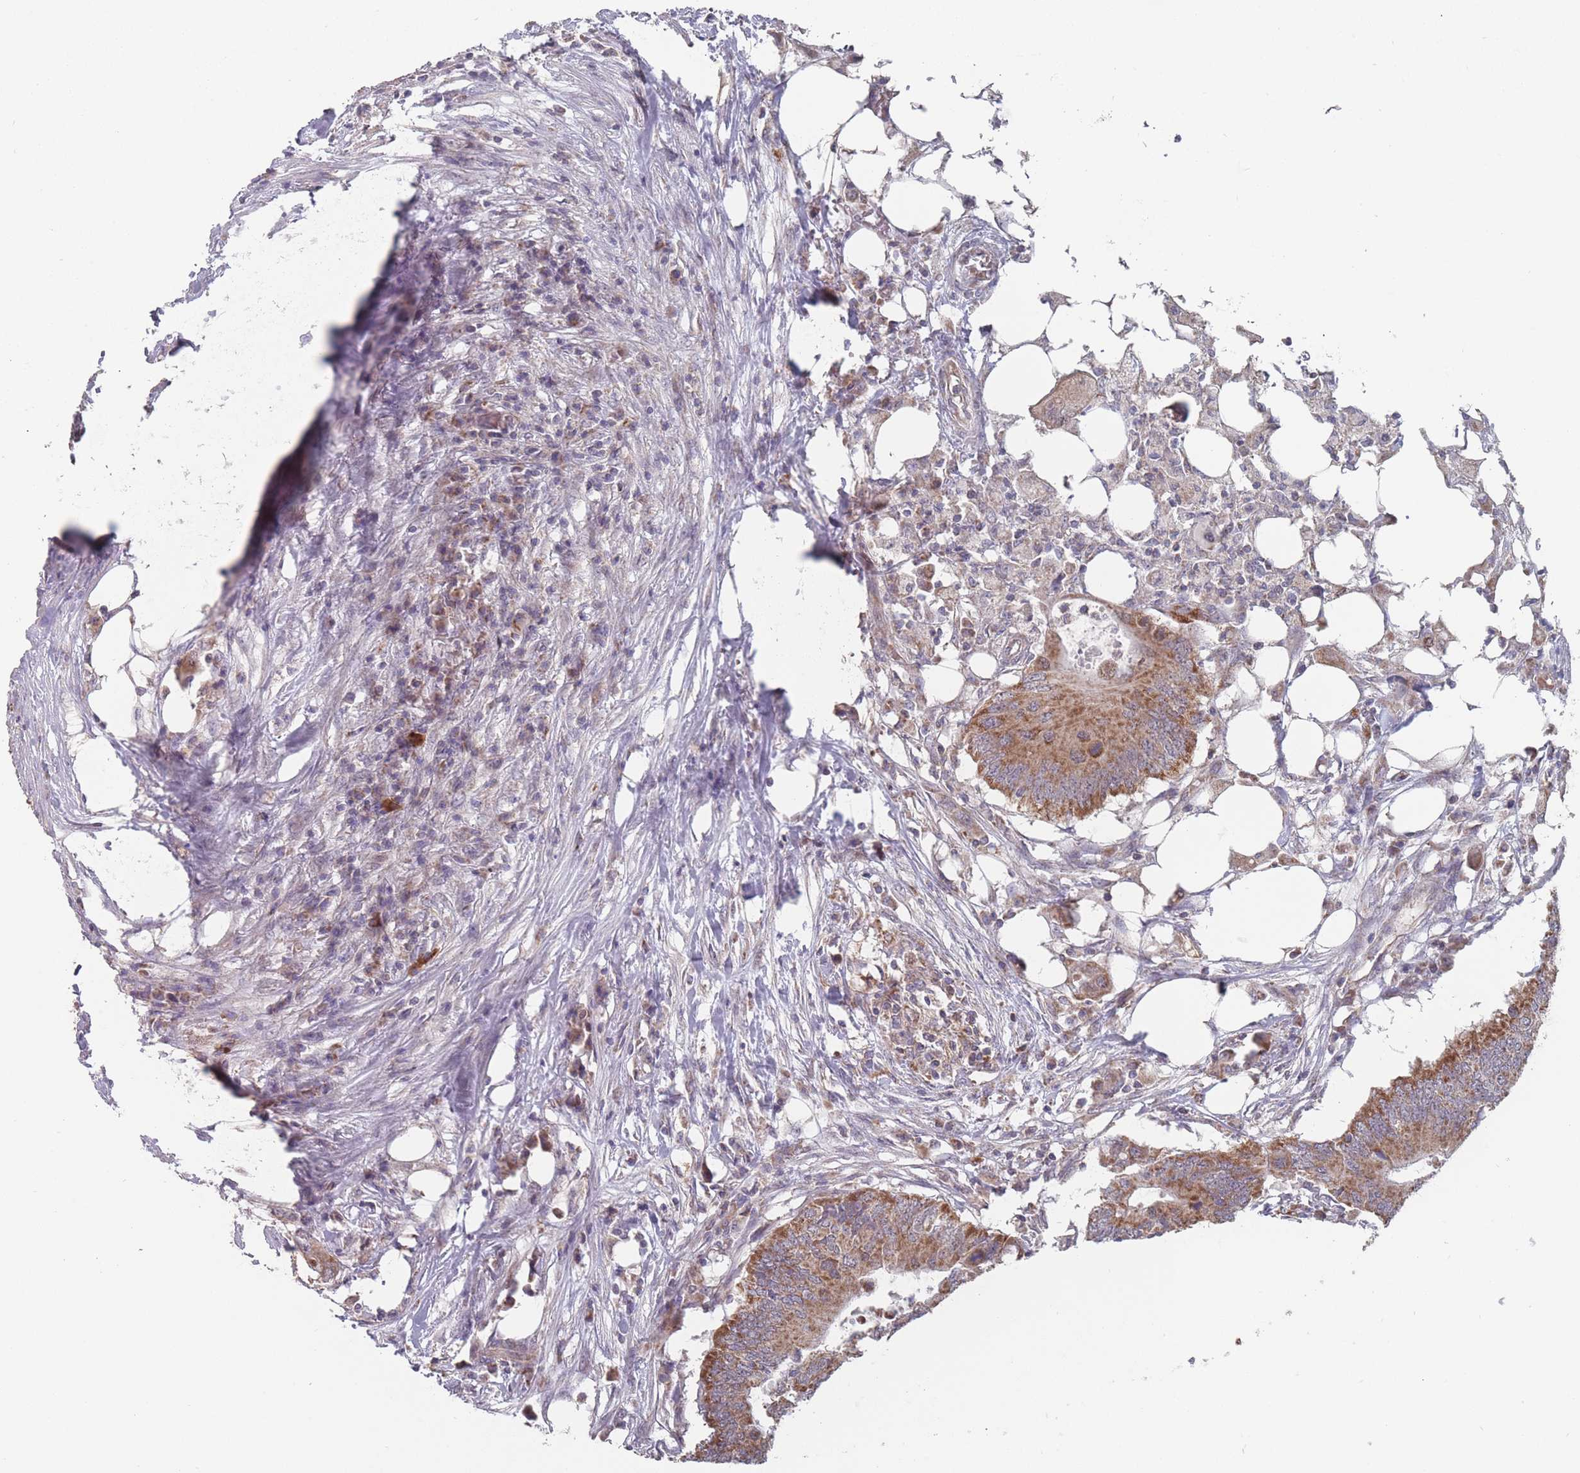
{"staining": {"intensity": "moderate", "quantity": ">75%", "location": "cytoplasmic/membranous"}, "tissue": "colorectal cancer", "cell_type": "Tumor cells", "image_type": "cancer", "snomed": [{"axis": "morphology", "description": "Adenocarcinoma, NOS"}, {"axis": "topography", "description": "Colon"}], "caption": "Protein expression analysis of colorectal cancer (adenocarcinoma) exhibits moderate cytoplasmic/membranous expression in approximately >75% of tumor cells.", "gene": "PEX7", "patient": {"sex": "male", "age": 71}}